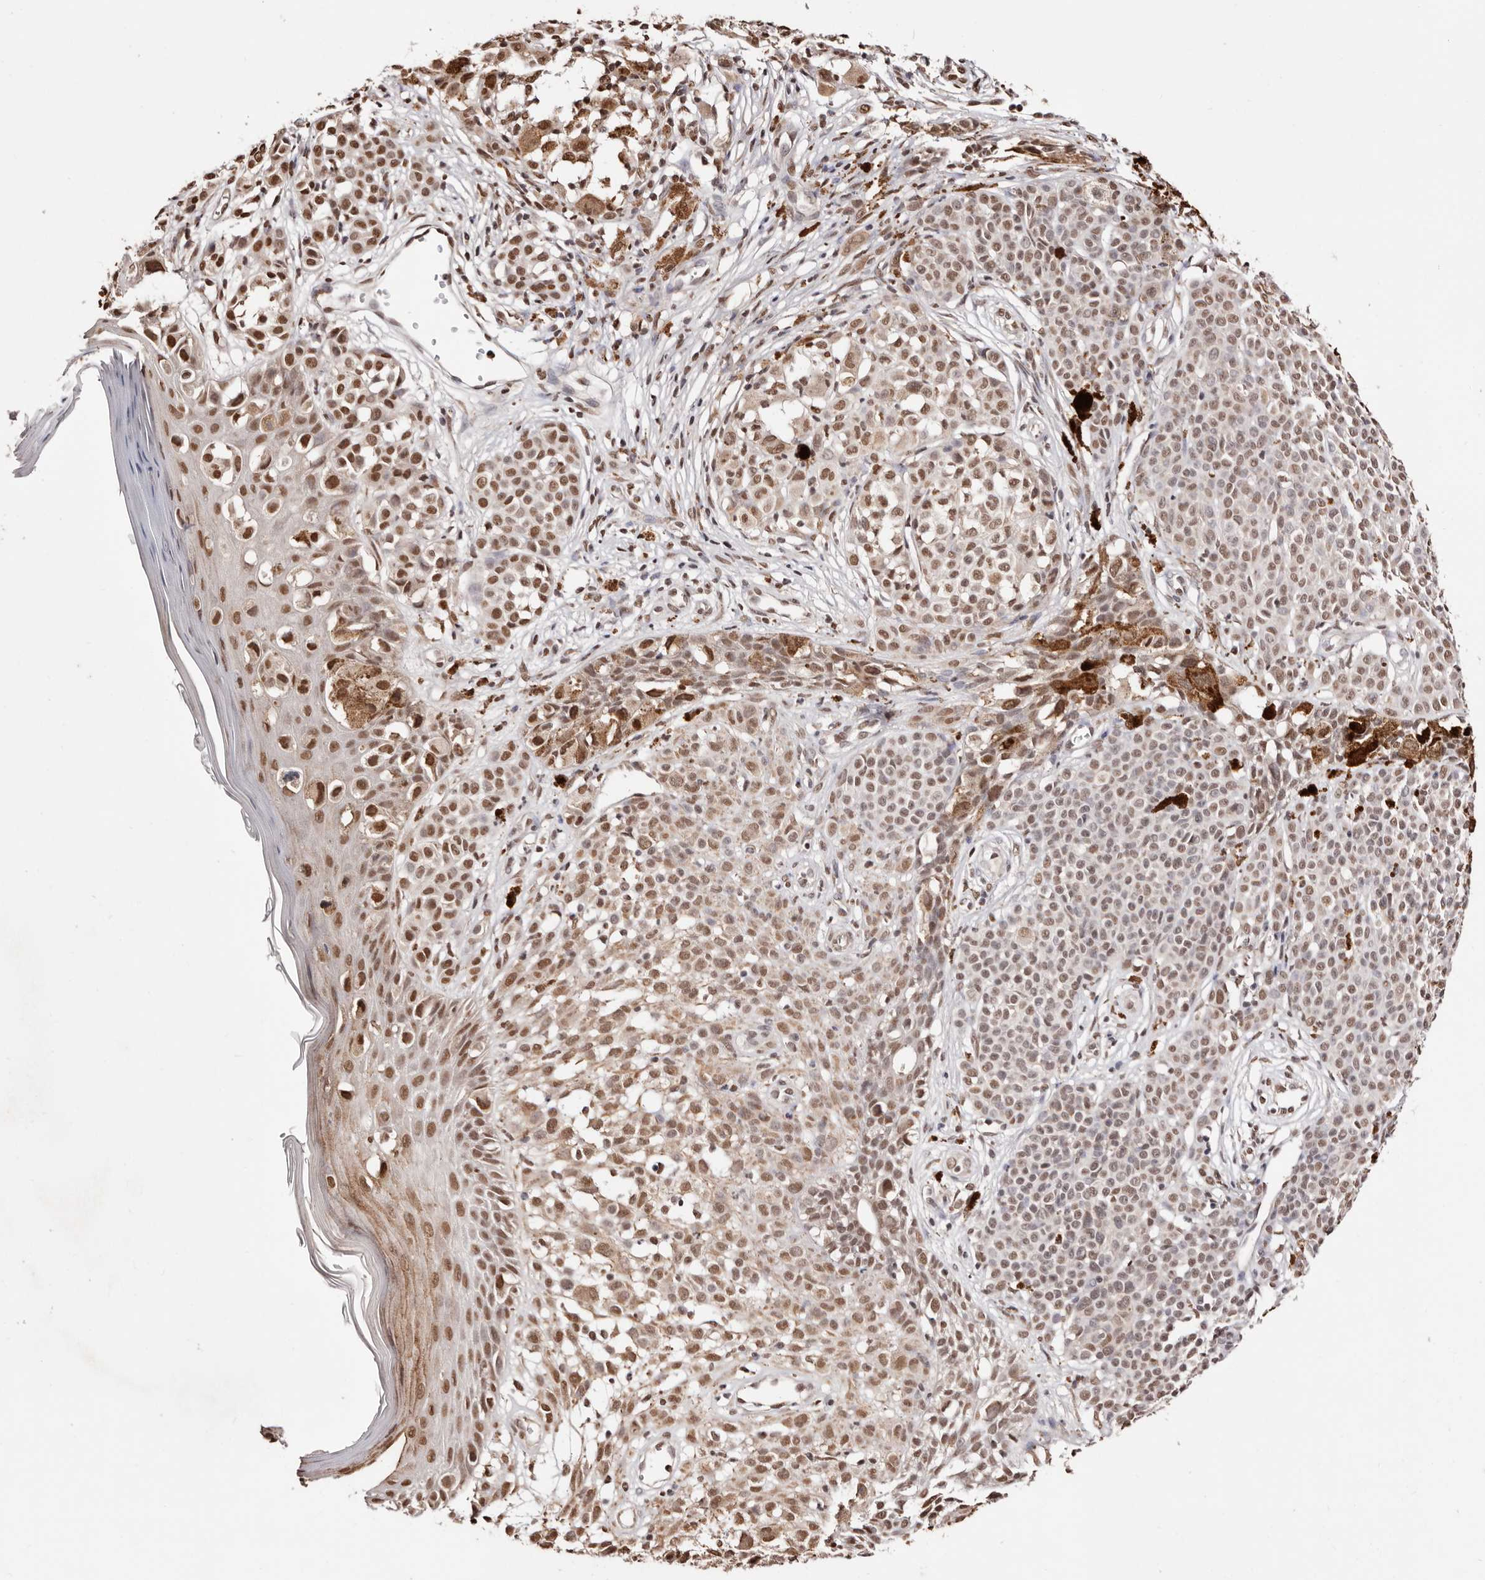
{"staining": {"intensity": "moderate", "quantity": ">75%", "location": "nuclear"}, "tissue": "melanoma", "cell_type": "Tumor cells", "image_type": "cancer", "snomed": [{"axis": "morphology", "description": "Malignant melanoma, NOS"}, {"axis": "topography", "description": "Skin of leg"}], "caption": "High-power microscopy captured an immunohistochemistry micrograph of malignant melanoma, revealing moderate nuclear staining in approximately >75% of tumor cells.", "gene": "BICRAL", "patient": {"sex": "female", "age": 72}}